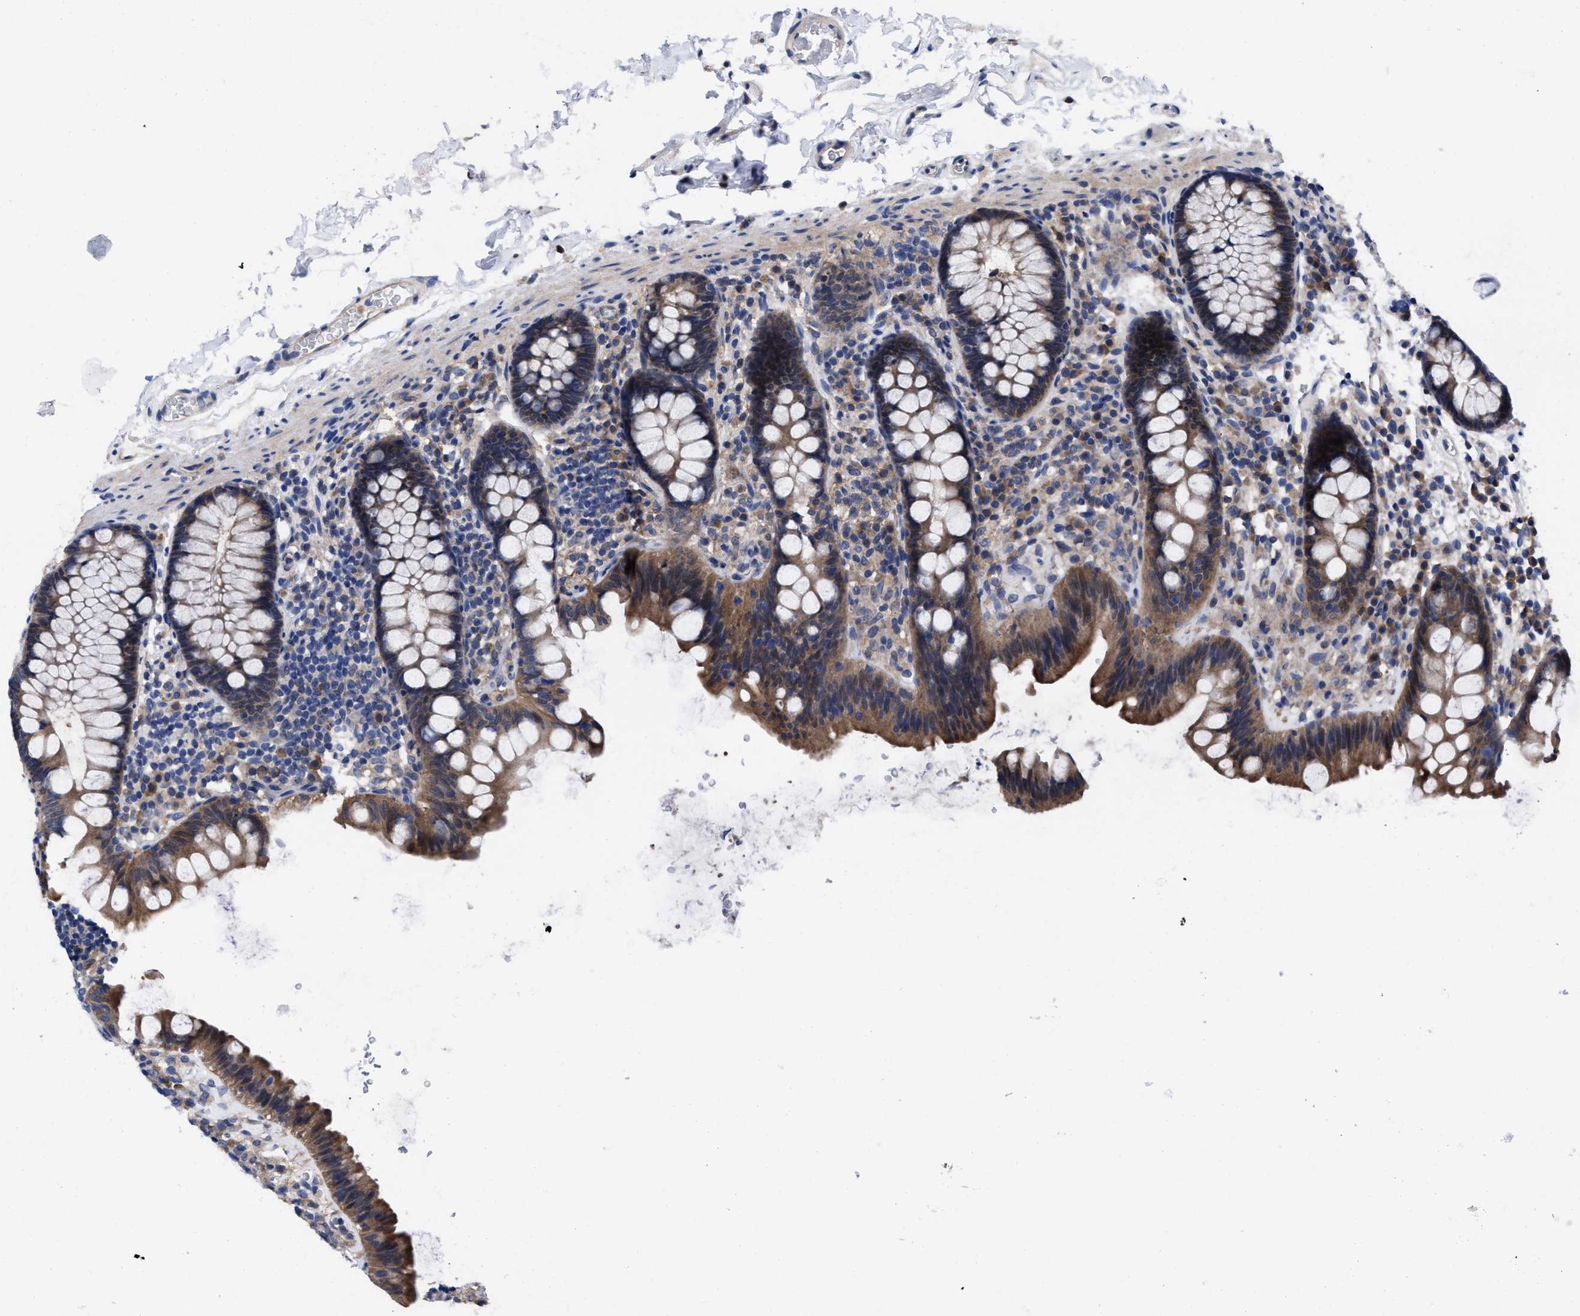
{"staining": {"intensity": "weak", "quantity": "25%-75%", "location": "cytoplasmic/membranous"}, "tissue": "colon", "cell_type": "Endothelial cells", "image_type": "normal", "snomed": [{"axis": "morphology", "description": "Normal tissue, NOS"}, {"axis": "topography", "description": "Colon"}], "caption": "High-power microscopy captured an immunohistochemistry histopathology image of unremarkable colon, revealing weak cytoplasmic/membranous positivity in approximately 25%-75% of endothelial cells.", "gene": "TXNDC17", "patient": {"sex": "female", "age": 80}}